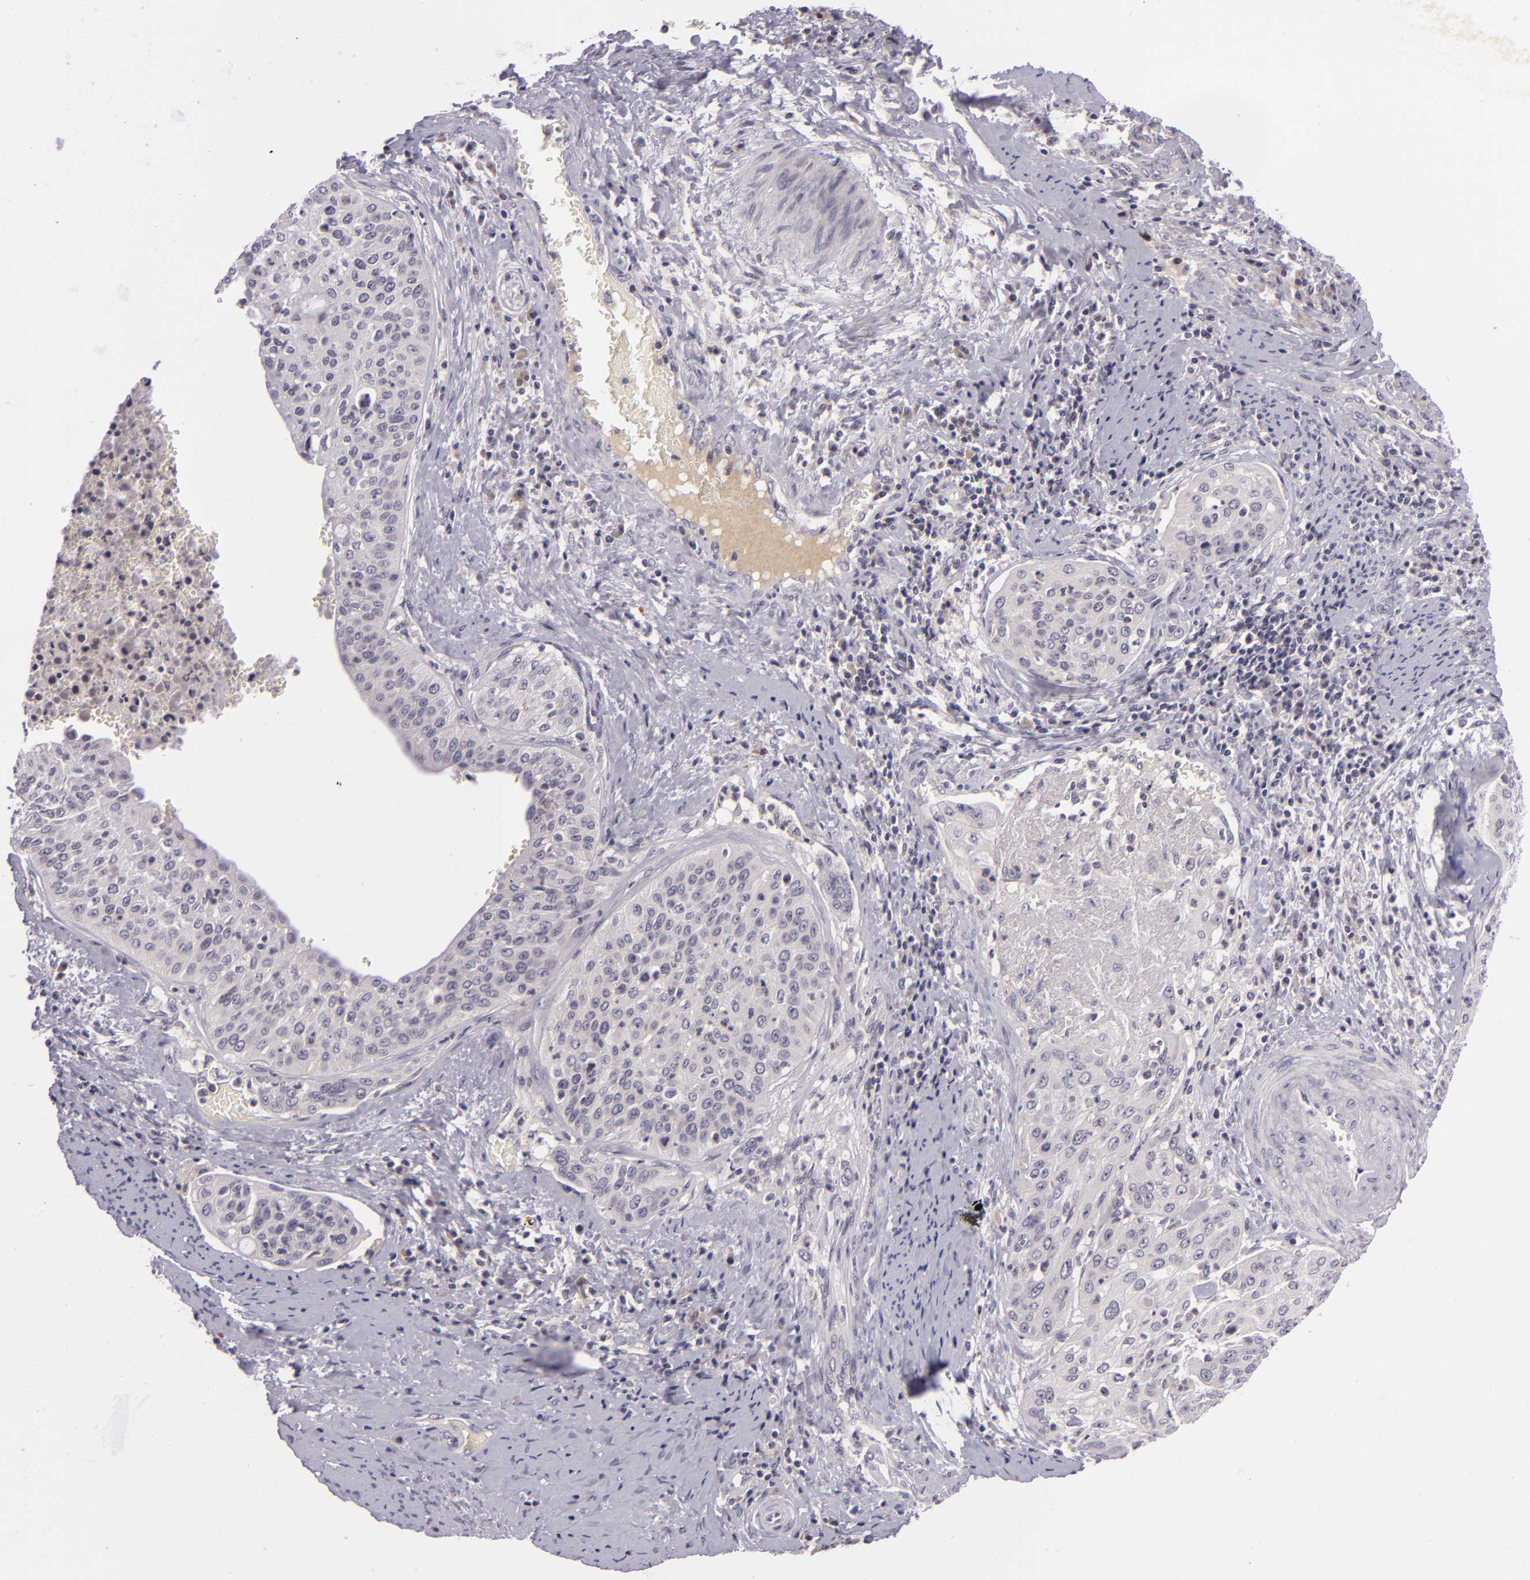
{"staining": {"intensity": "negative", "quantity": "none", "location": "none"}, "tissue": "cervical cancer", "cell_type": "Tumor cells", "image_type": "cancer", "snomed": [{"axis": "morphology", "description": "Squamous cell carcinoma, NOS"}, {"axis": "topography", "description": "Cervix"}], "caption": "Tumor cells show no significant protein staining in cervical cancer (squamous cell carcinoma). (Immunohistochemistry, brightfield microscopy, high magnification).", "gene": "DAG1", "patient": {"sex": "female", "age": 41}}